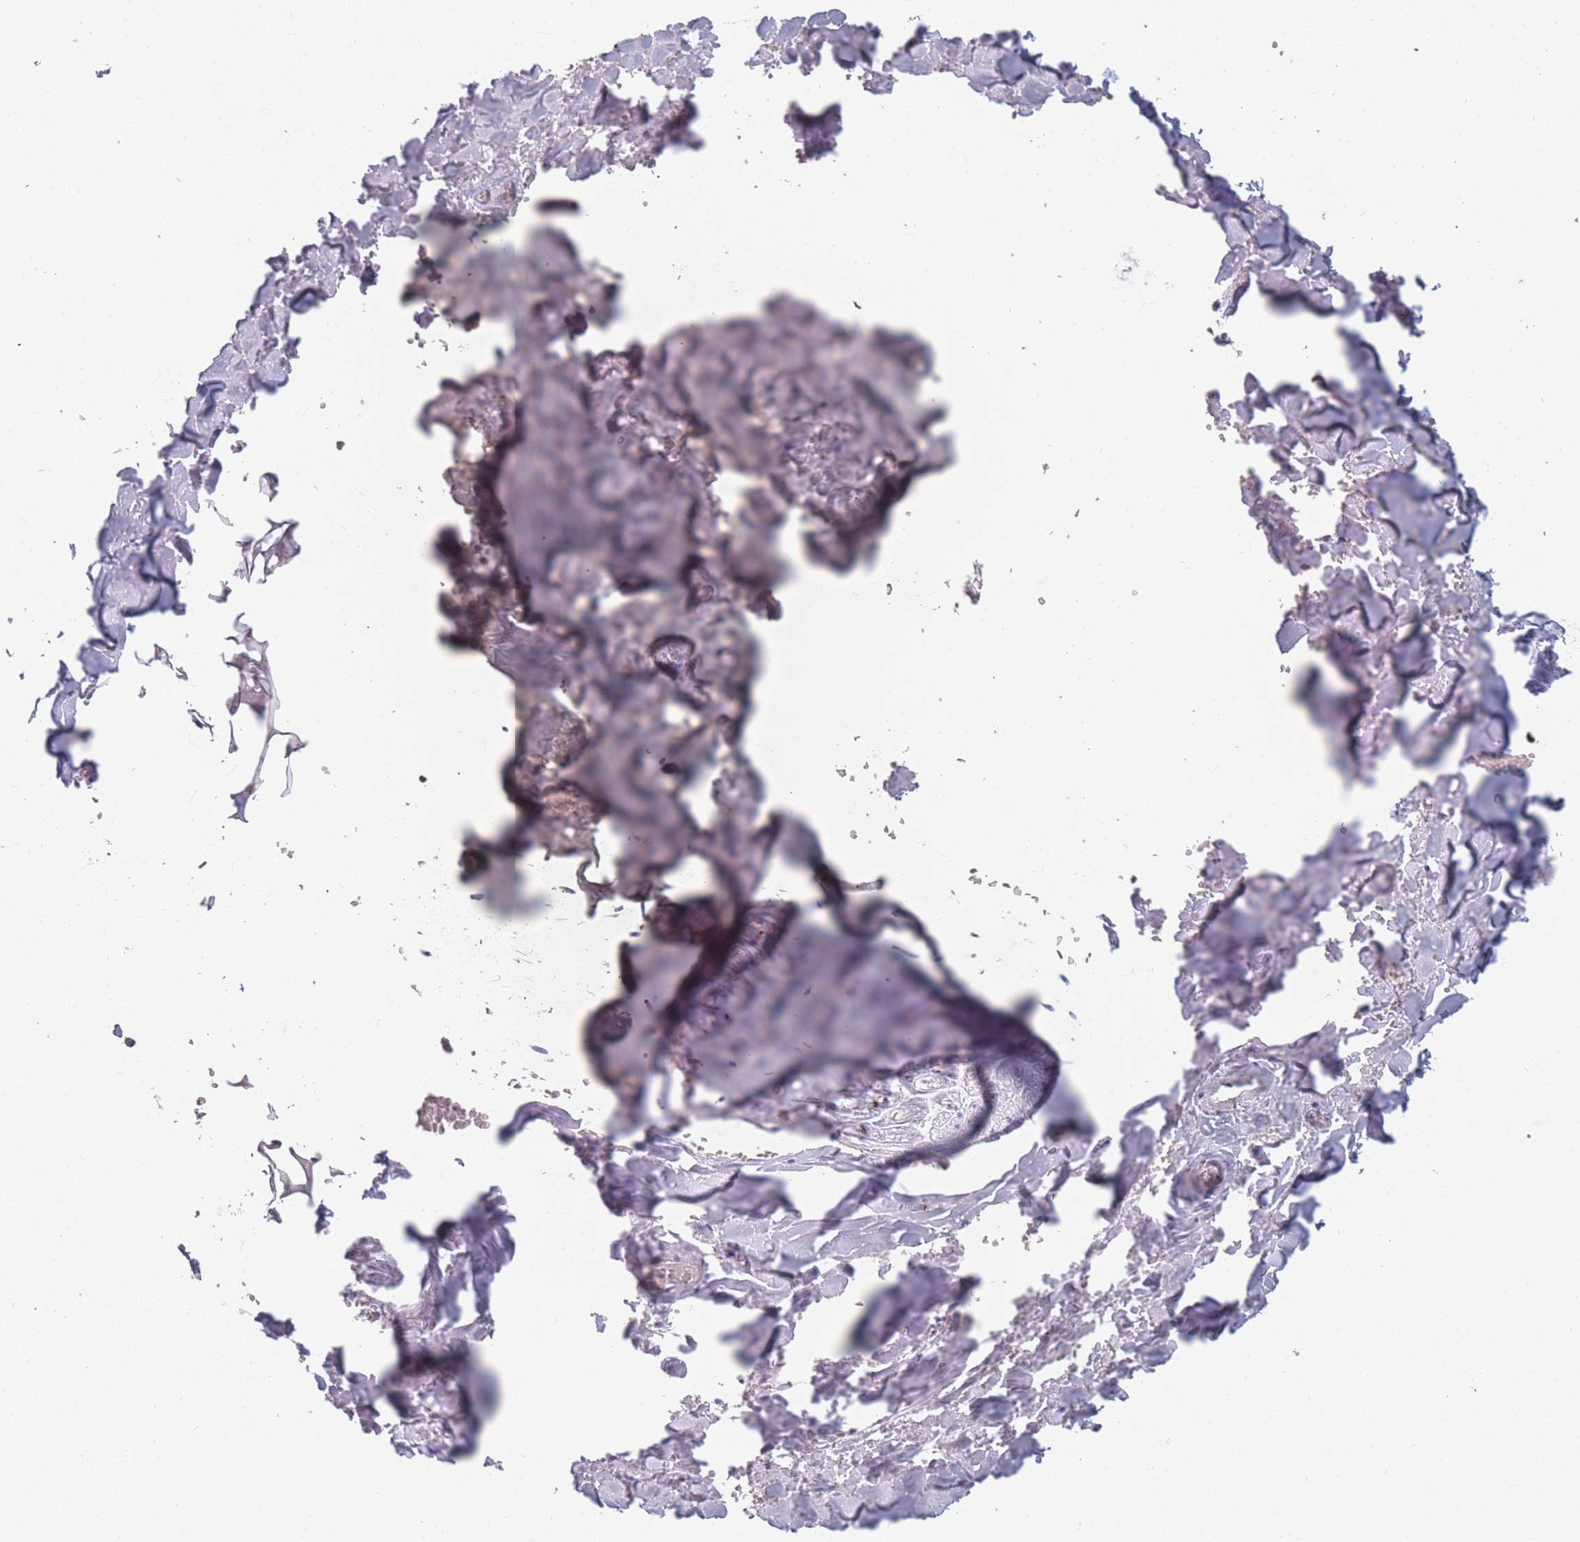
{"staining": {"intensity": "negative", "quantity": "none", "location": "none"}, "tissue": "adipose tissue", "cell_type": "Adipocytes", "image_type": "normal", "snomed": [{"axis": "morphology", "description": "Normal tissue, NOS"}, {"axis": "topography", "description": "Salivary gland"}, {"axis": "topography", "description": "Peripheral nerve tissue"}], "caption": "Immunohistochemical staining of normal human adipose tissue displays no significant staining in adipocytes.", "gene": "TMED10", "patient": {"sex": "male", "age": 38}}